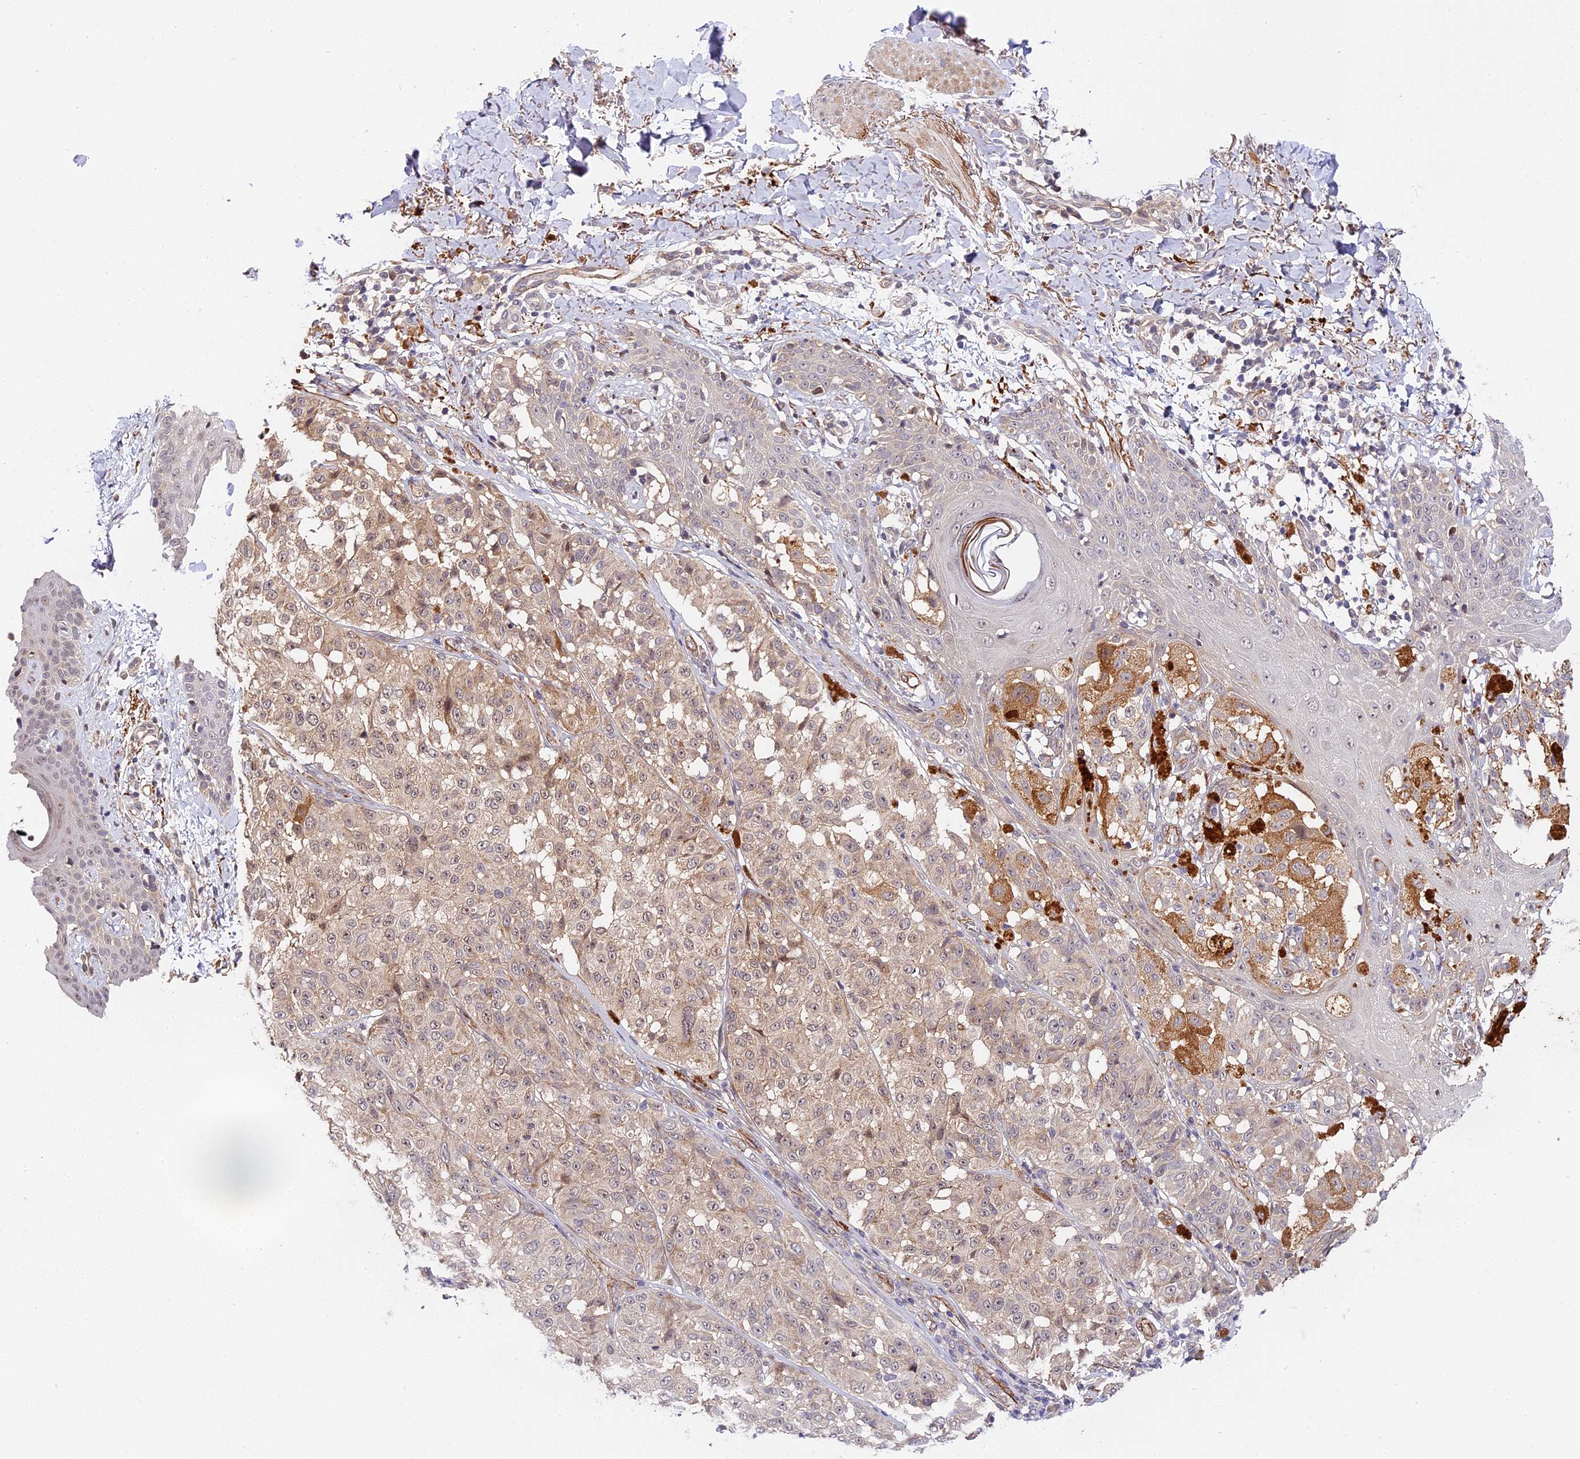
{"staining": {"intensity": "weak", "quantity": "25%-75%", "location": "cytoplasmic/membranous,nuclear"}, "tissue": "melanoma", "cell_type": "Tumor cells", "image_type": "cancer", "snomed": [{"axis": "morphology", "description": "Malignant melanoma, NOS"}, {"axis": "topography", "description": "Skin"}], "caption": "IHC of human melanoma displays low levels of weak cytoplasmic/membranous and nuclear staining in about 25%-75% of tumor cells.", "gene": "IMPACT", "patient": {"sex": "female", "age": 46}}